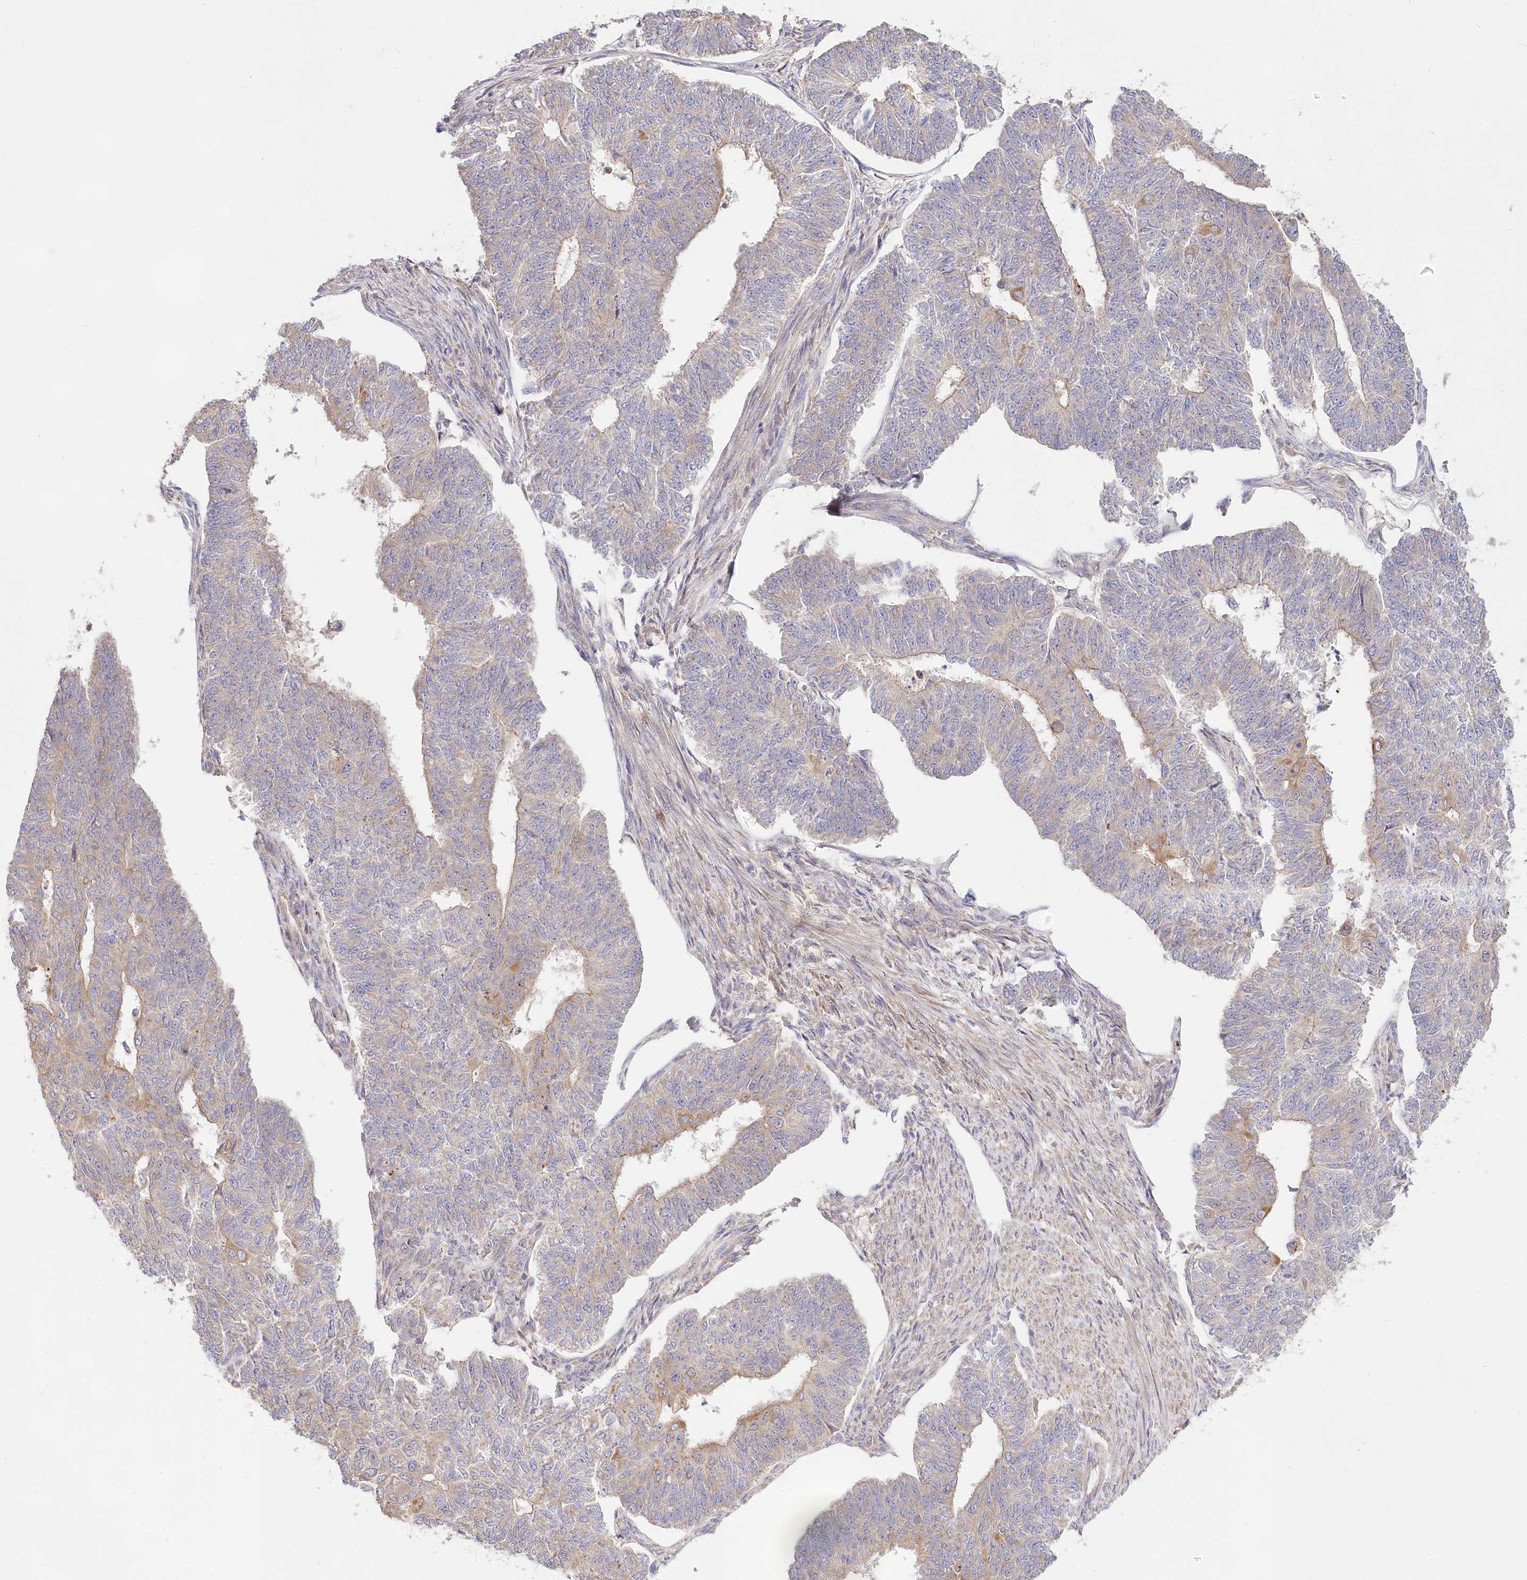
{"staining": {"intensity": "moderate", "quantity": "<25%", "location": "cytoplasmic/membranous"}, "tissue": "endometrial cancer", "cell_type": "Tumor cells", "image_type": "cancer", "snomed": [{"axis": "morphology", "description": "Adenocarcinoma, NOS"}, {"axis": "topography", "description": "Endometrium"}], "caption": "Endometrial cancer was stained to show a protein in brown. There is low levels of moderate cytoplasmic/membranous positivity in approximately <25% of tumor cells.", "gene": "PYROXD1", "patient": {"sex": "female", "age": 32}}